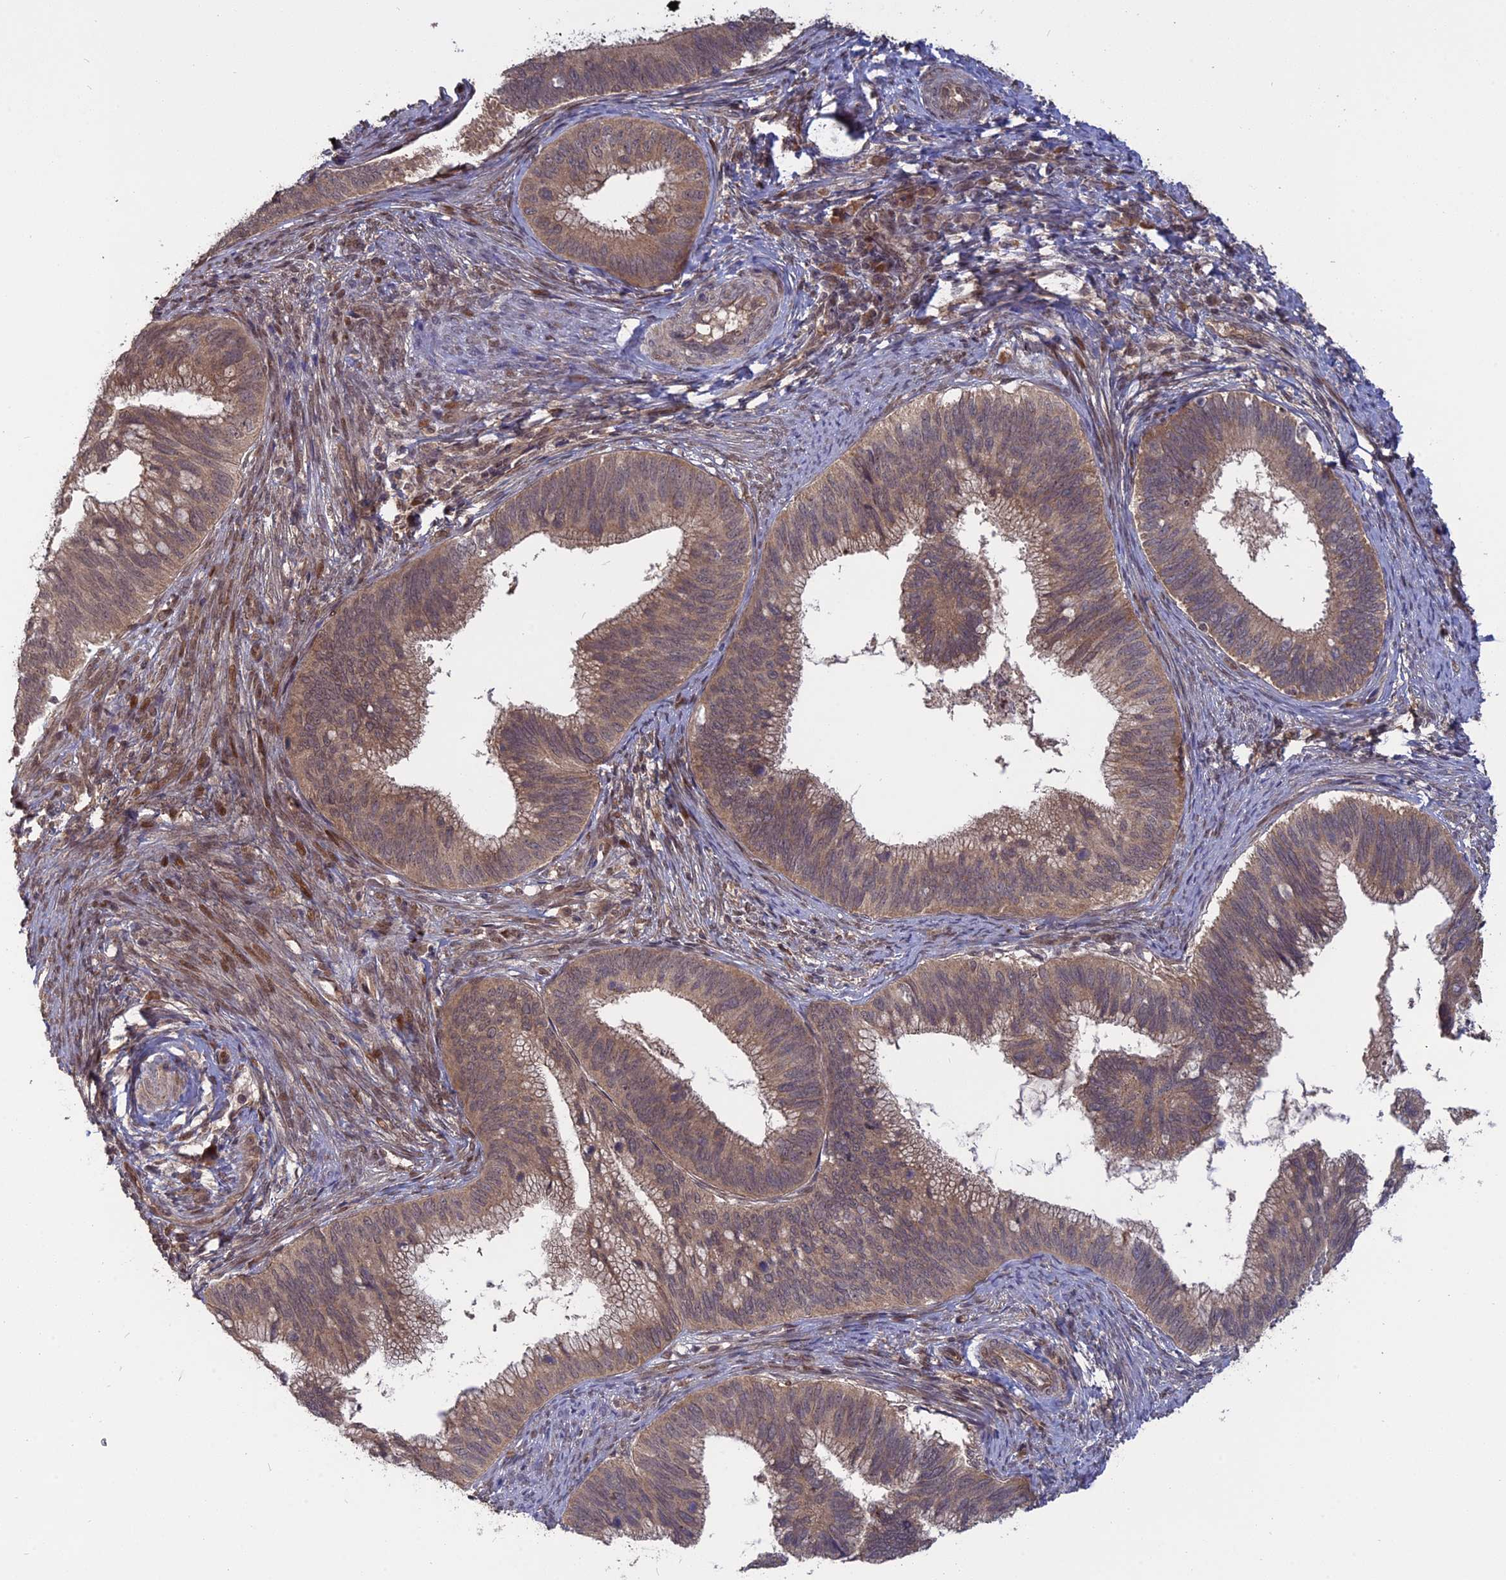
{"staining": {"intensity": "moderate", "quantity": ">75%", "location": "cytoplasmic/membranous"}, "tissue": "cervical cancer", "cell_type": "Tumor cells", "image_type": "cancer", "snomed": [{"axis": "morphology", "description": "Adenocarcinoma, NOS"}, {"axis": "topography", "description": "Cervix"}], "caption": "Protein expression analysis of human cervical adenocarcinoma reveals moderate cytoplasmic/membranous positivity in approximately >75% of tumor cells.", "gene": "PKIG", "patient": {"sex": "female", "age": 42}}